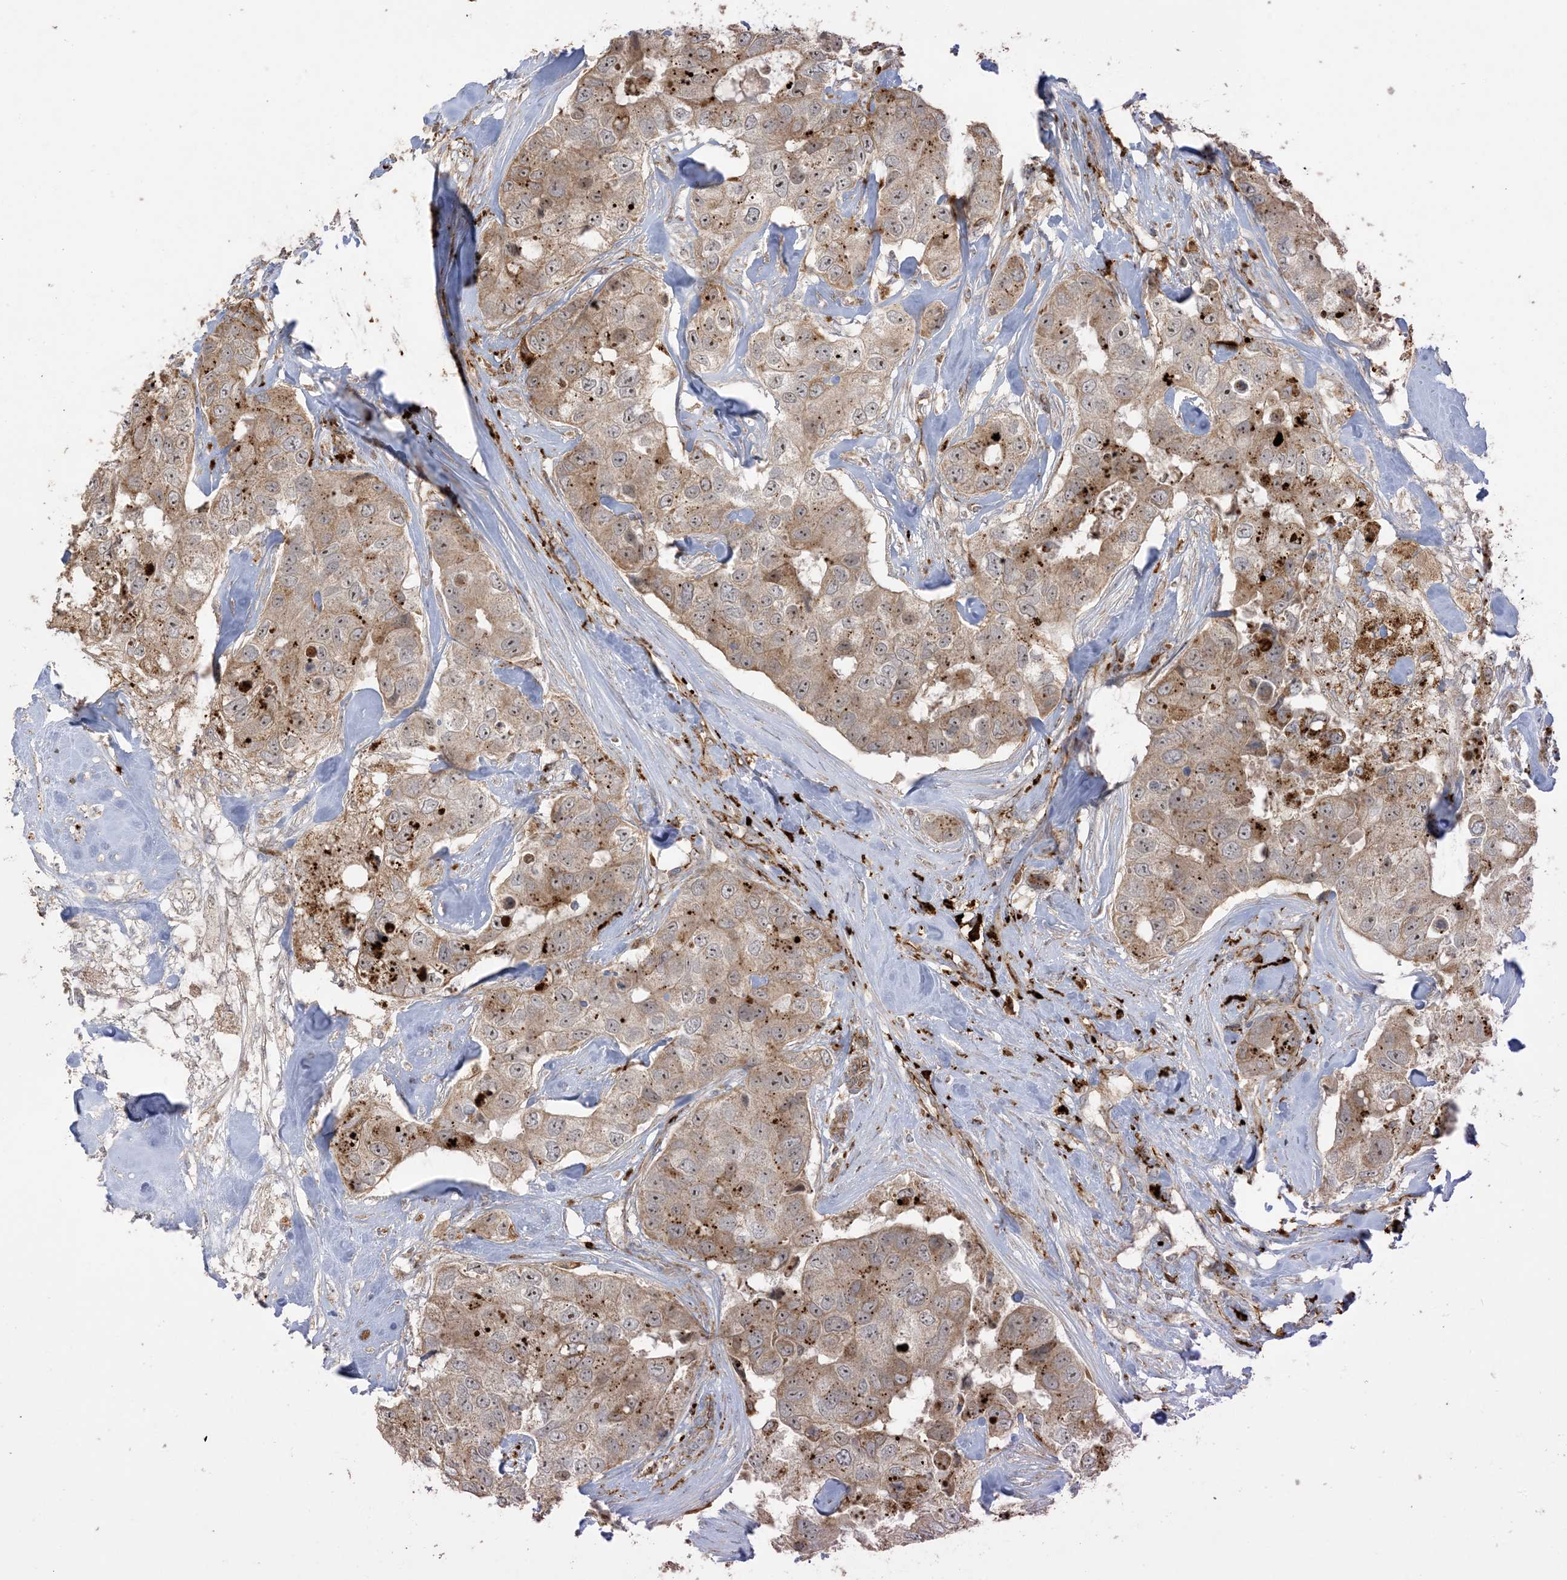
{"staining": {"intensity": "moderate", "quantity": ">75%", "location": "cytoplasmic/membranous"}, "tissue": "breast cancer", "cell_type": "Tumor cells", "image_type": "cancer", "snomed": [{"axis": "morphology", "description": "Duct carcinoma"}, {"axis": "topography", "description": "Breast"}], "caption": "The histopathology image demonstrates a brown stain indicating the presence of a protein in the cytoplasmic/membranous of tumor cells in breast intraductal carcinoma.", "gene": "AGA", "patient": {"sex": "female", "age": 62}}